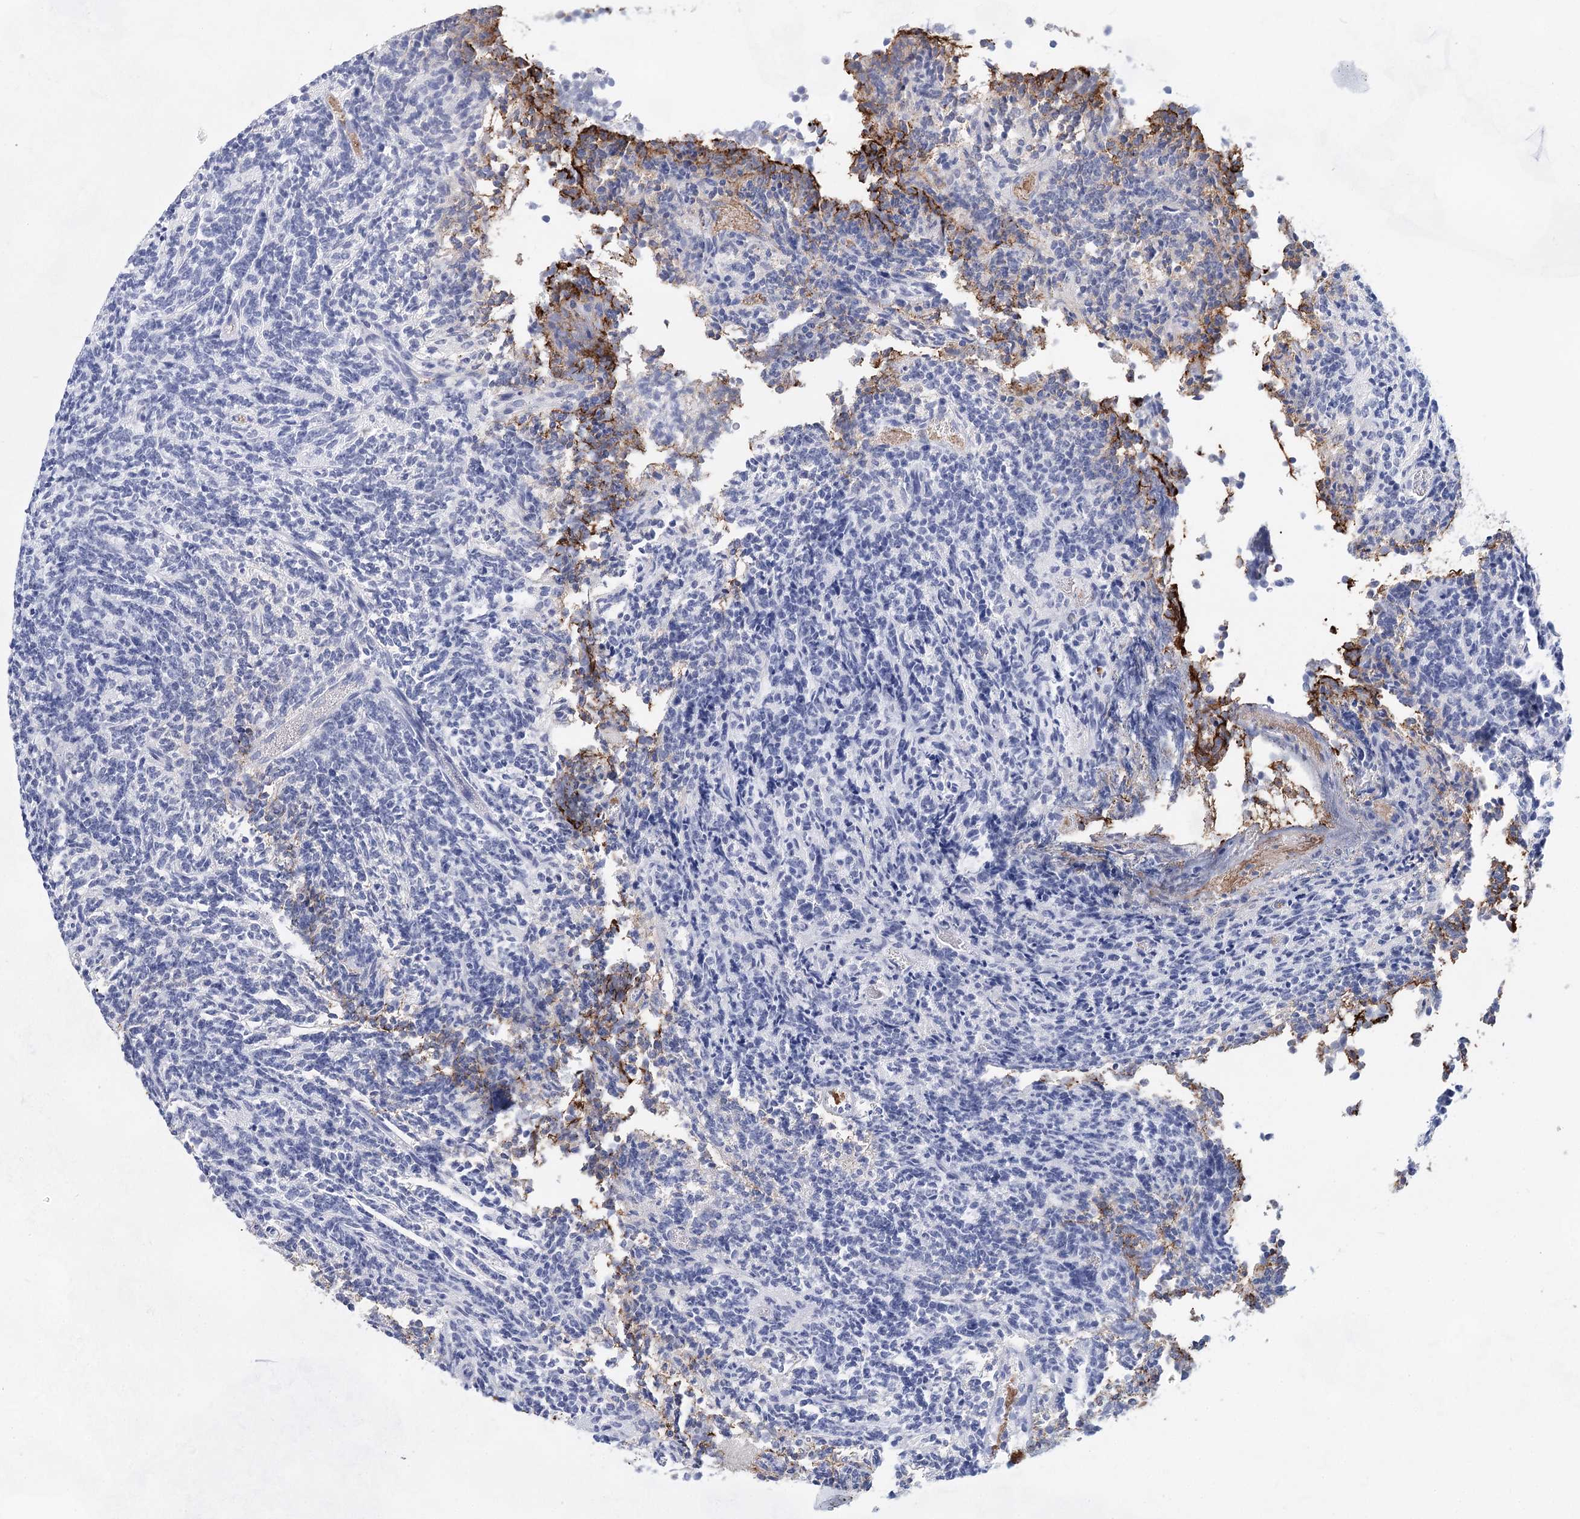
{"staining": {"intensity": "negative", "quantity": "none", "location": "none"}, "tissue": "glioma", "cell_type": "Tumor cells", "image_type": "cancer", "snomed": [{"axis": "morphology", "description": "Glioma, malignant, Low grade"}, {"axis": "topography", "description": "Brain"}], "caption": "Glioma was stained to show a protein in brown. There is no significant staining in tumor cells.", "gene": "TASOR2", "patient": {"sex": "female", "age": 1}}